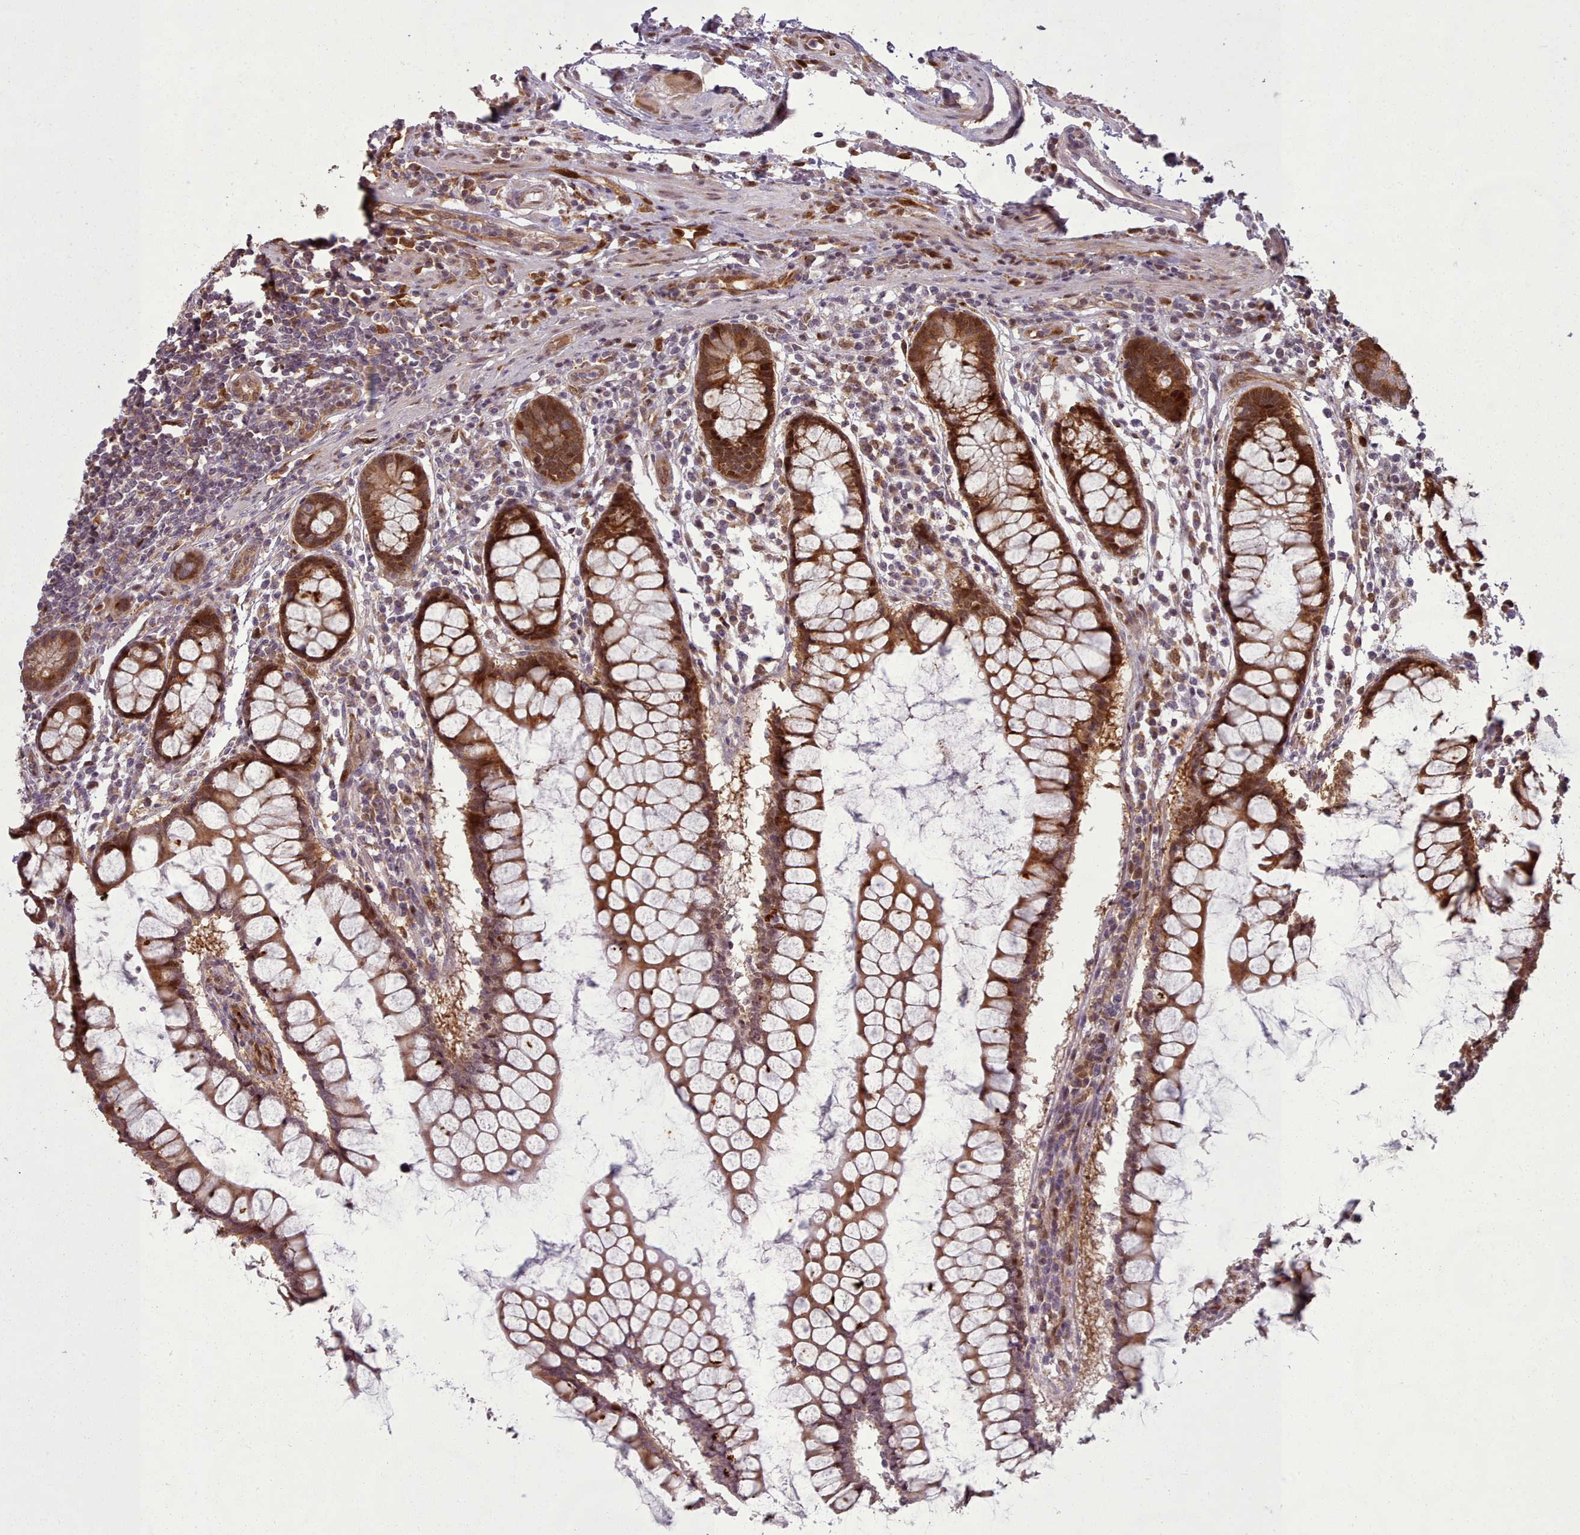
{"staining": {"intensity": "moderate", "quantity": ">75%", "location": "cytoplasmic/membranous,nuclear"}, "tissue": "colon", "cell_type": "Endothelial cells", "image_type": "normal", "snomed": [{"axis": "morphology", "description": "Normal tissue, NOS"}, {"axis": "morphology", "description": "Adenocarcinoma, NOS"}, {"axis": "topography", "description": "Colon"}], "caption": "Immunohistochemical staining of benign colon exhibits >75% levels of moderate cytoplasmic/membranous,nuclear protein positivity in about >75% of endothelial cells.", "gene": "LGALS9B", "patient": {"sex": "female", "age": 55}}